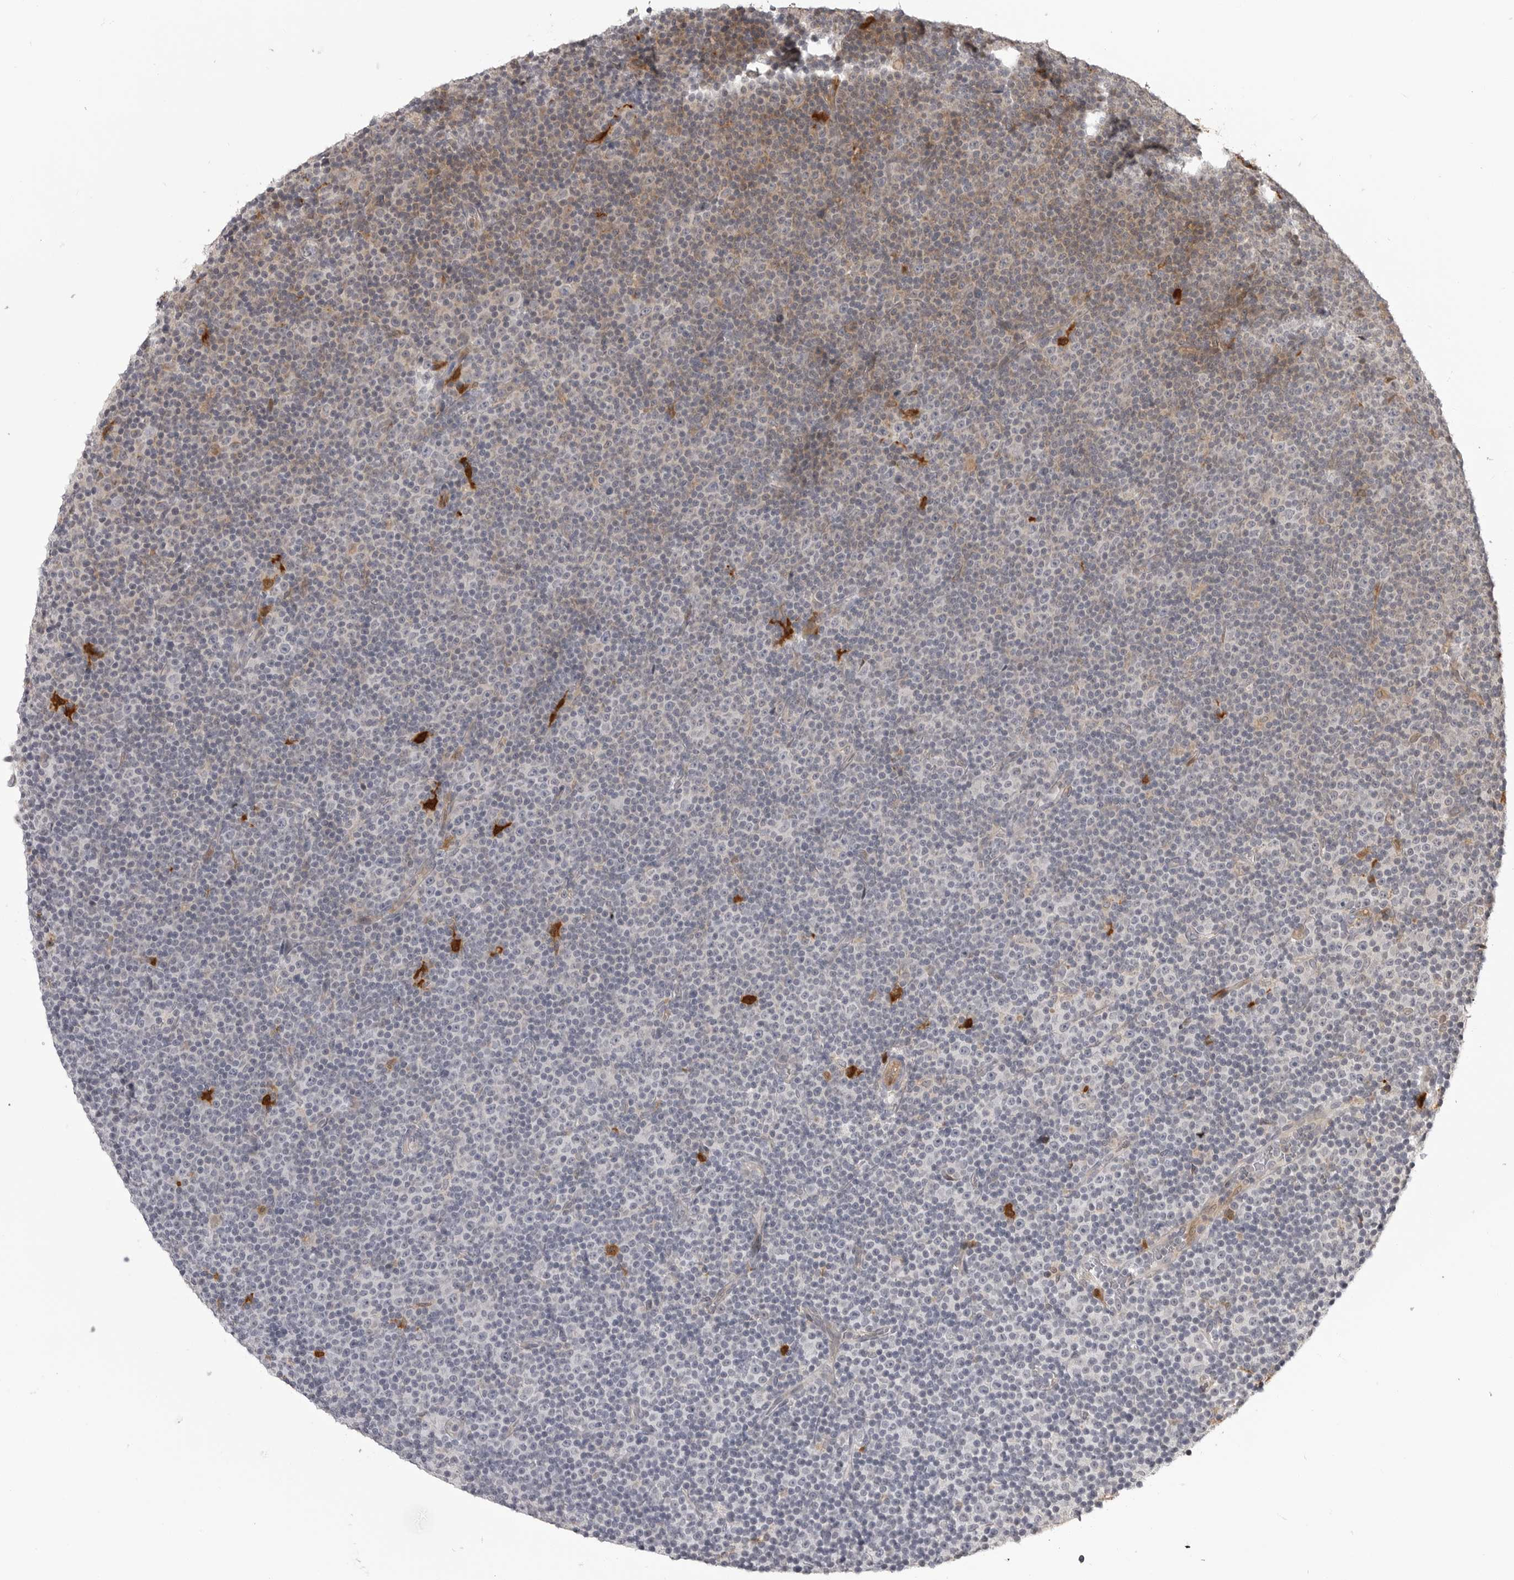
{"staining": {"intensity": "negative", "quantity": "none", "location": "none"}, "tissue": "lymphoma", "cell_type": "Tumor cells", "image_type": "cancer", "snomed": [{"axis": "morphology", "description": "Malignant lymphoma, non-Hodgkin's type, Low grade"}, {"axis": "topography", "description": "Lymph node"}], "caption": "Image shows no significant protein staining in tumor cells of malignant lymphoma, non-Hodgkin's type (low-grade).", "gene": "IDO1", "patient": {"sex": "female", "age": 67}}